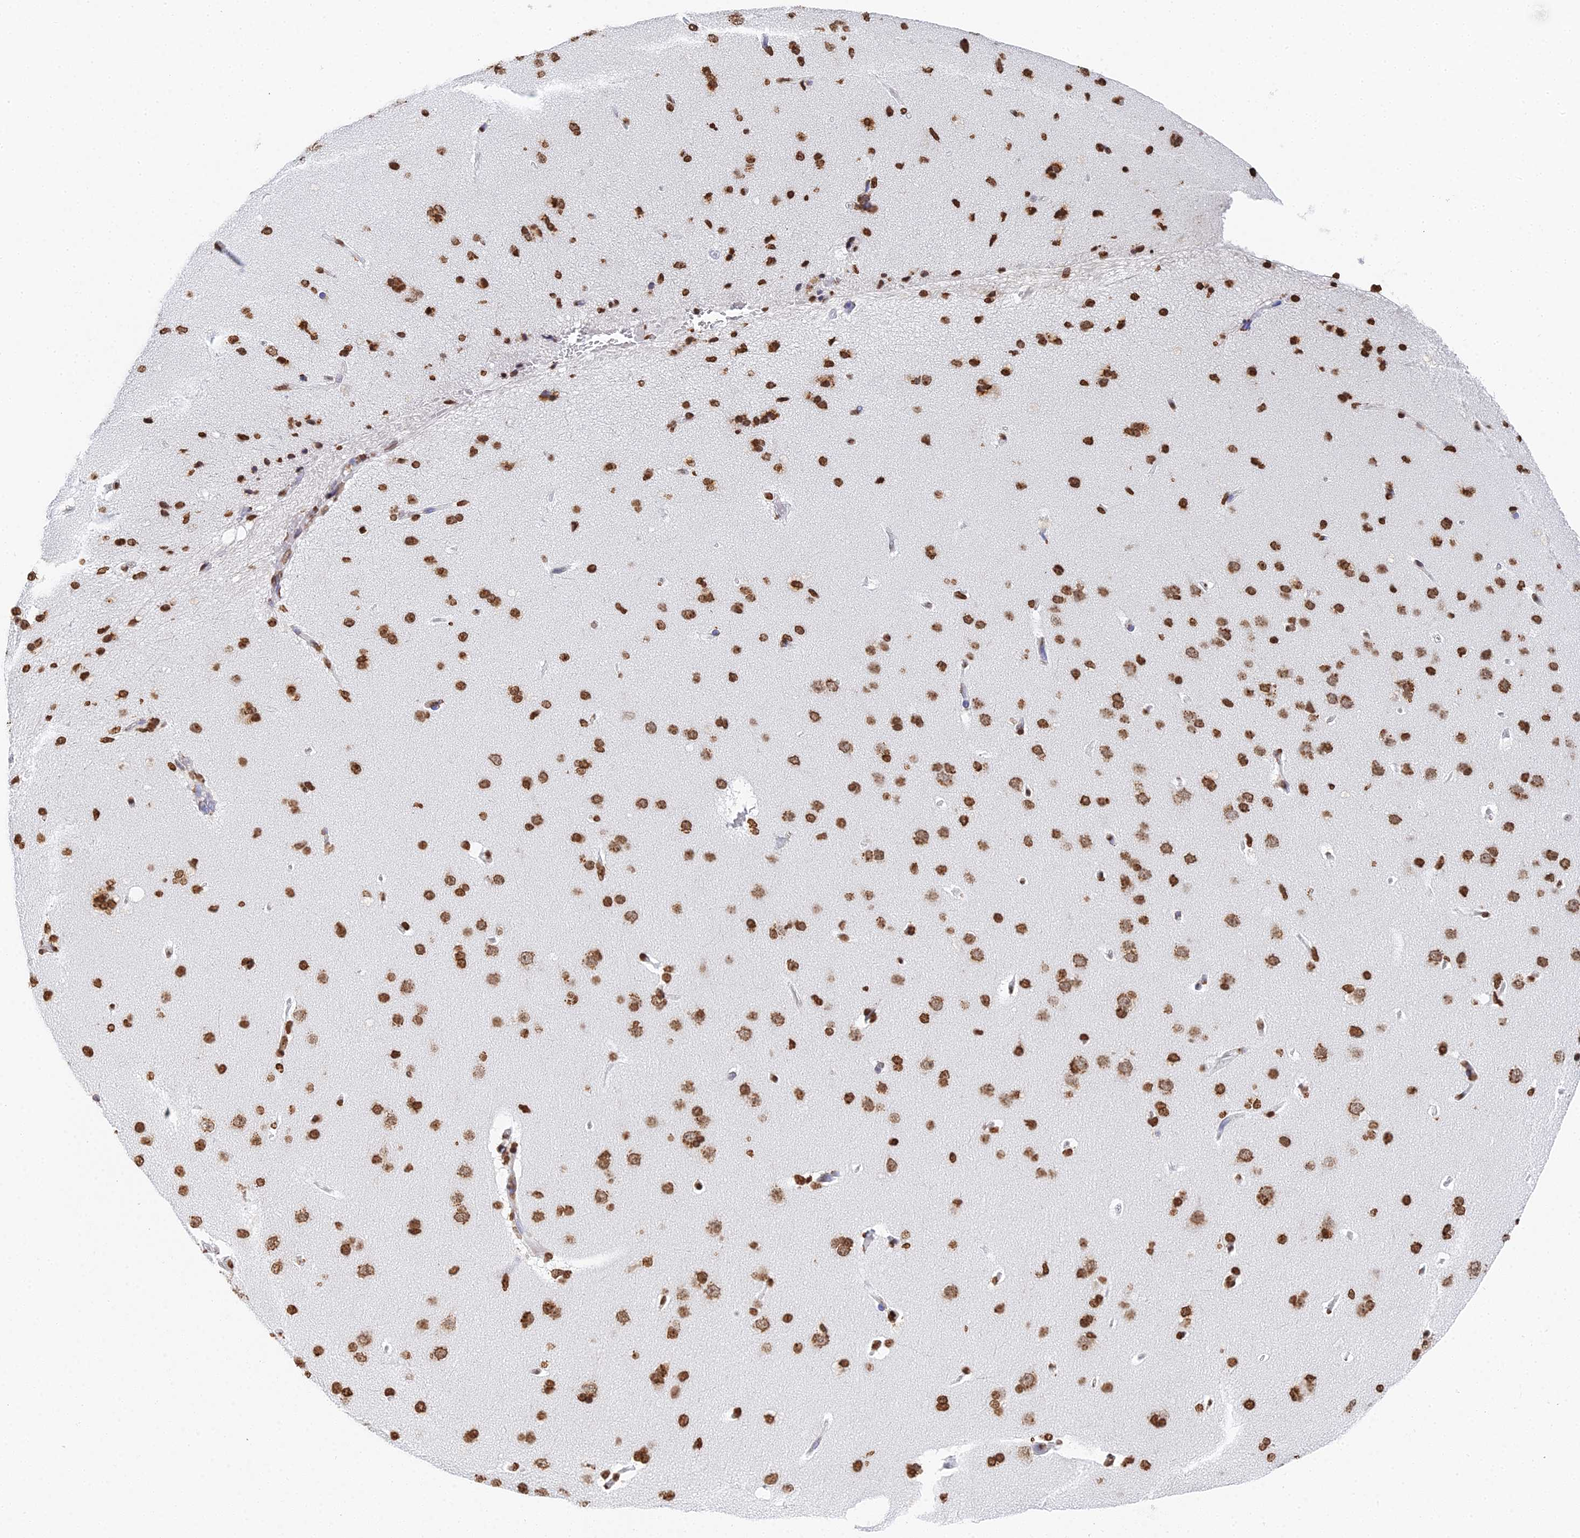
{"staining": {"intensity": "moderate", "quantity": ">75%", "location": "nuclear"}, "tissue": "cerebral cortex", "cell_type": "Endothelial cells", "image_type": "normal", "snomed": [{"axis": "morphology", "description": "Normal tissue, NOS"}, {"axis": "topography", "description": "Cerebral cortex"}], "caption": "Approximately >75% of endothelial cells in unremarkable human cerebral cortex reveal moderate nuclear protein positivity as visualized by brown immunohistochemical staining.", "gene": "GBP3", "patient": {"sex": "male", "age": 62}}